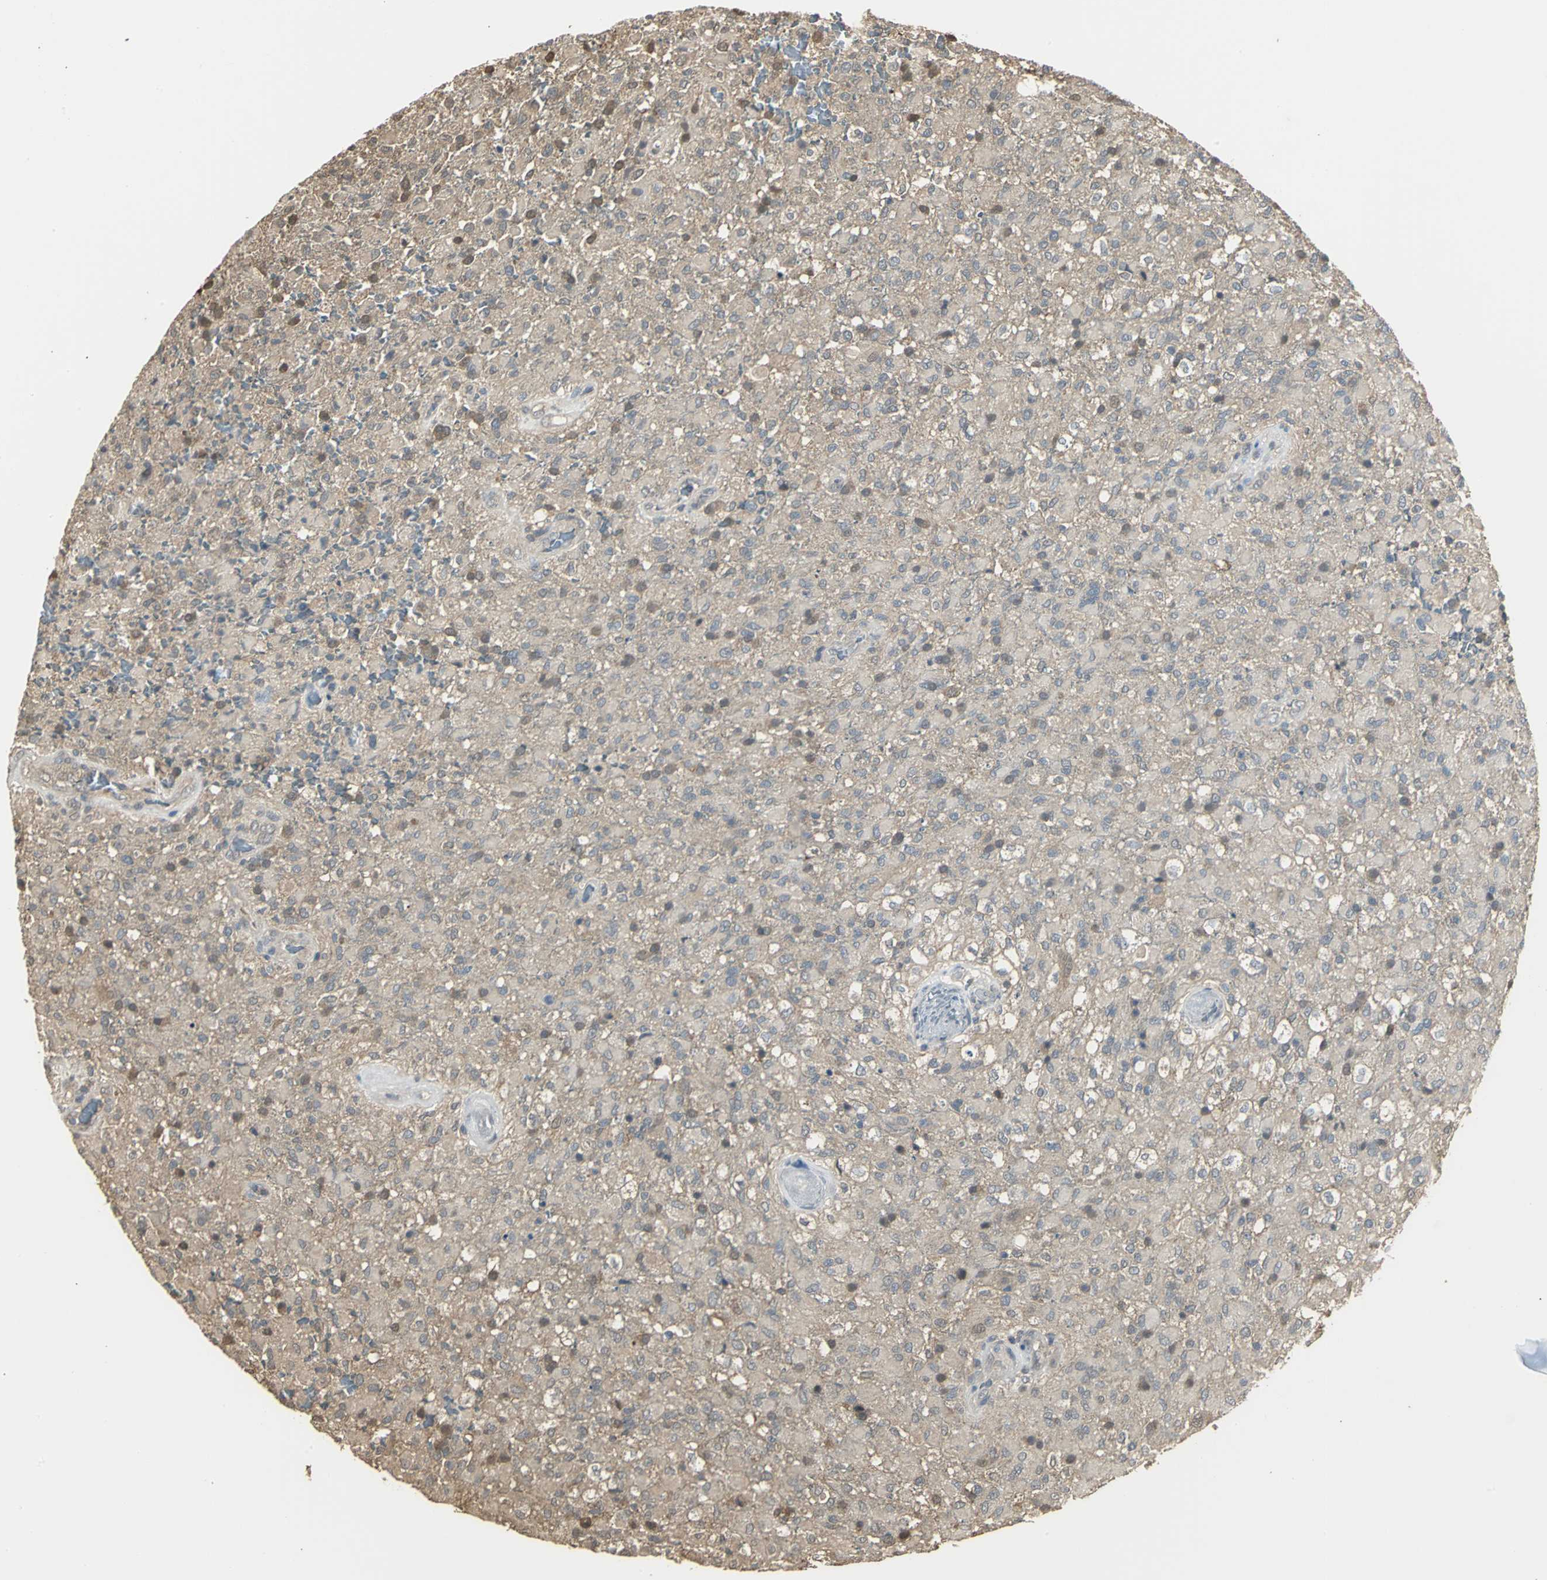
{"staining": {"intensity": "weak", "quantity": ">75%", "location": "cytoplasmic/membranous,nuclear"}, "tissue": "glioma", "cell_type": "Tumor cells", "image_type": "cancer", "snomed": [{"axis": "morphology", "description": "Glioma, malignant, High grade"}, {"axis": "topography", "description": "Brain"}], "caption": "Tumor cells reveal low levels of weak cytoplasmic/membranous and nuclear expression in approximately >75% of cells in human malignant high-grade glioma.", "gene": "PARK7", "patient": {"sex": "male", "age": 71}}